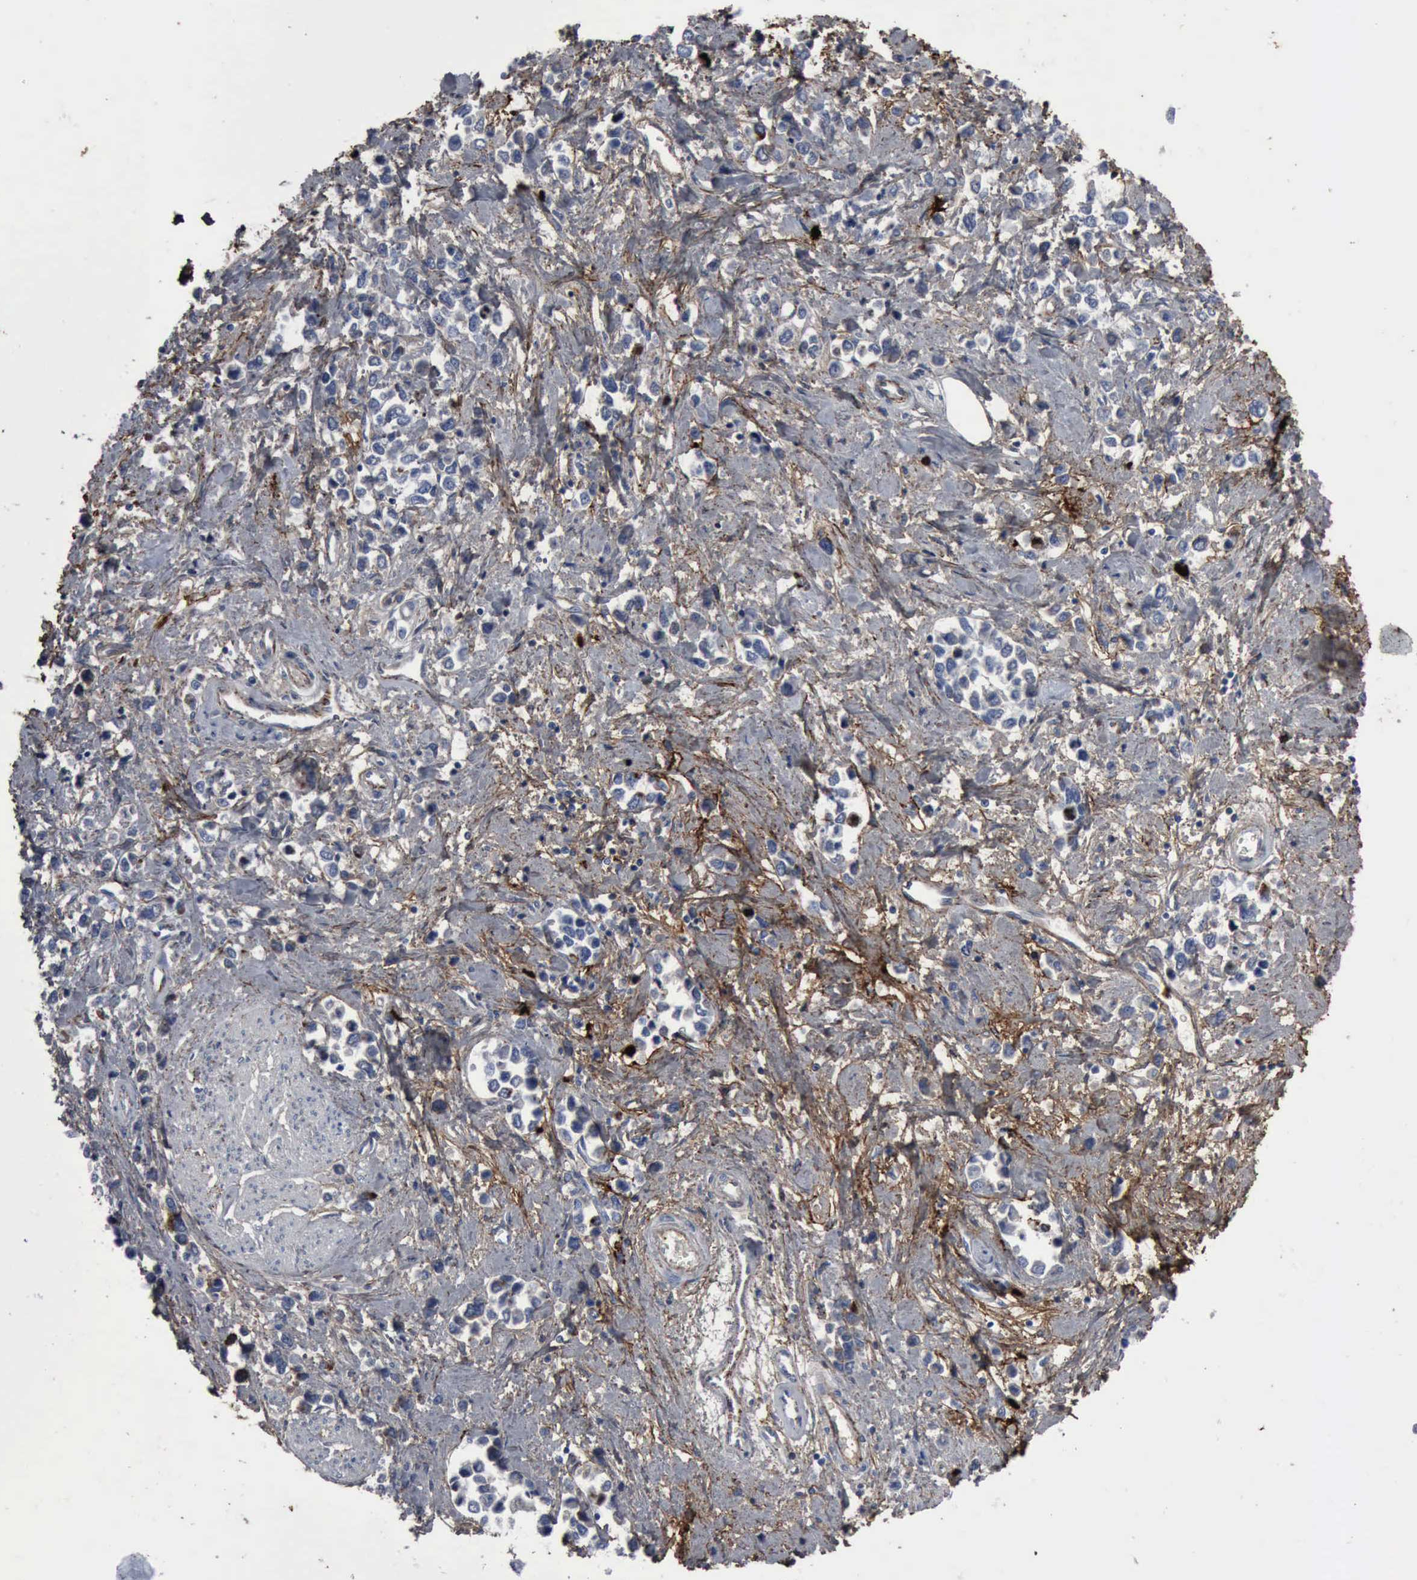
{"staining": {"intensity": "moderate", "quantity": "<25%", "location": "cytoplasmic/membranous"}, "tissue": "stomach cancer", "cell_type": "Tumor cells", "image_type": "cancer", "snomed": [{"axis": "morphology", "description": "Adenocarcinoma, NOS"}, {"axis": "topography", "description": "Stomach, upper"}], "caption": "Stomach adenocarcinoma tissue exhibits moderate cytoplasmic/membranous staining in about <25% of tumor cells Ihc stains the protein in brown and the nuclei are stained blue.", "gene": "FN1", "patient": {"sex": "male", "age": 76}}